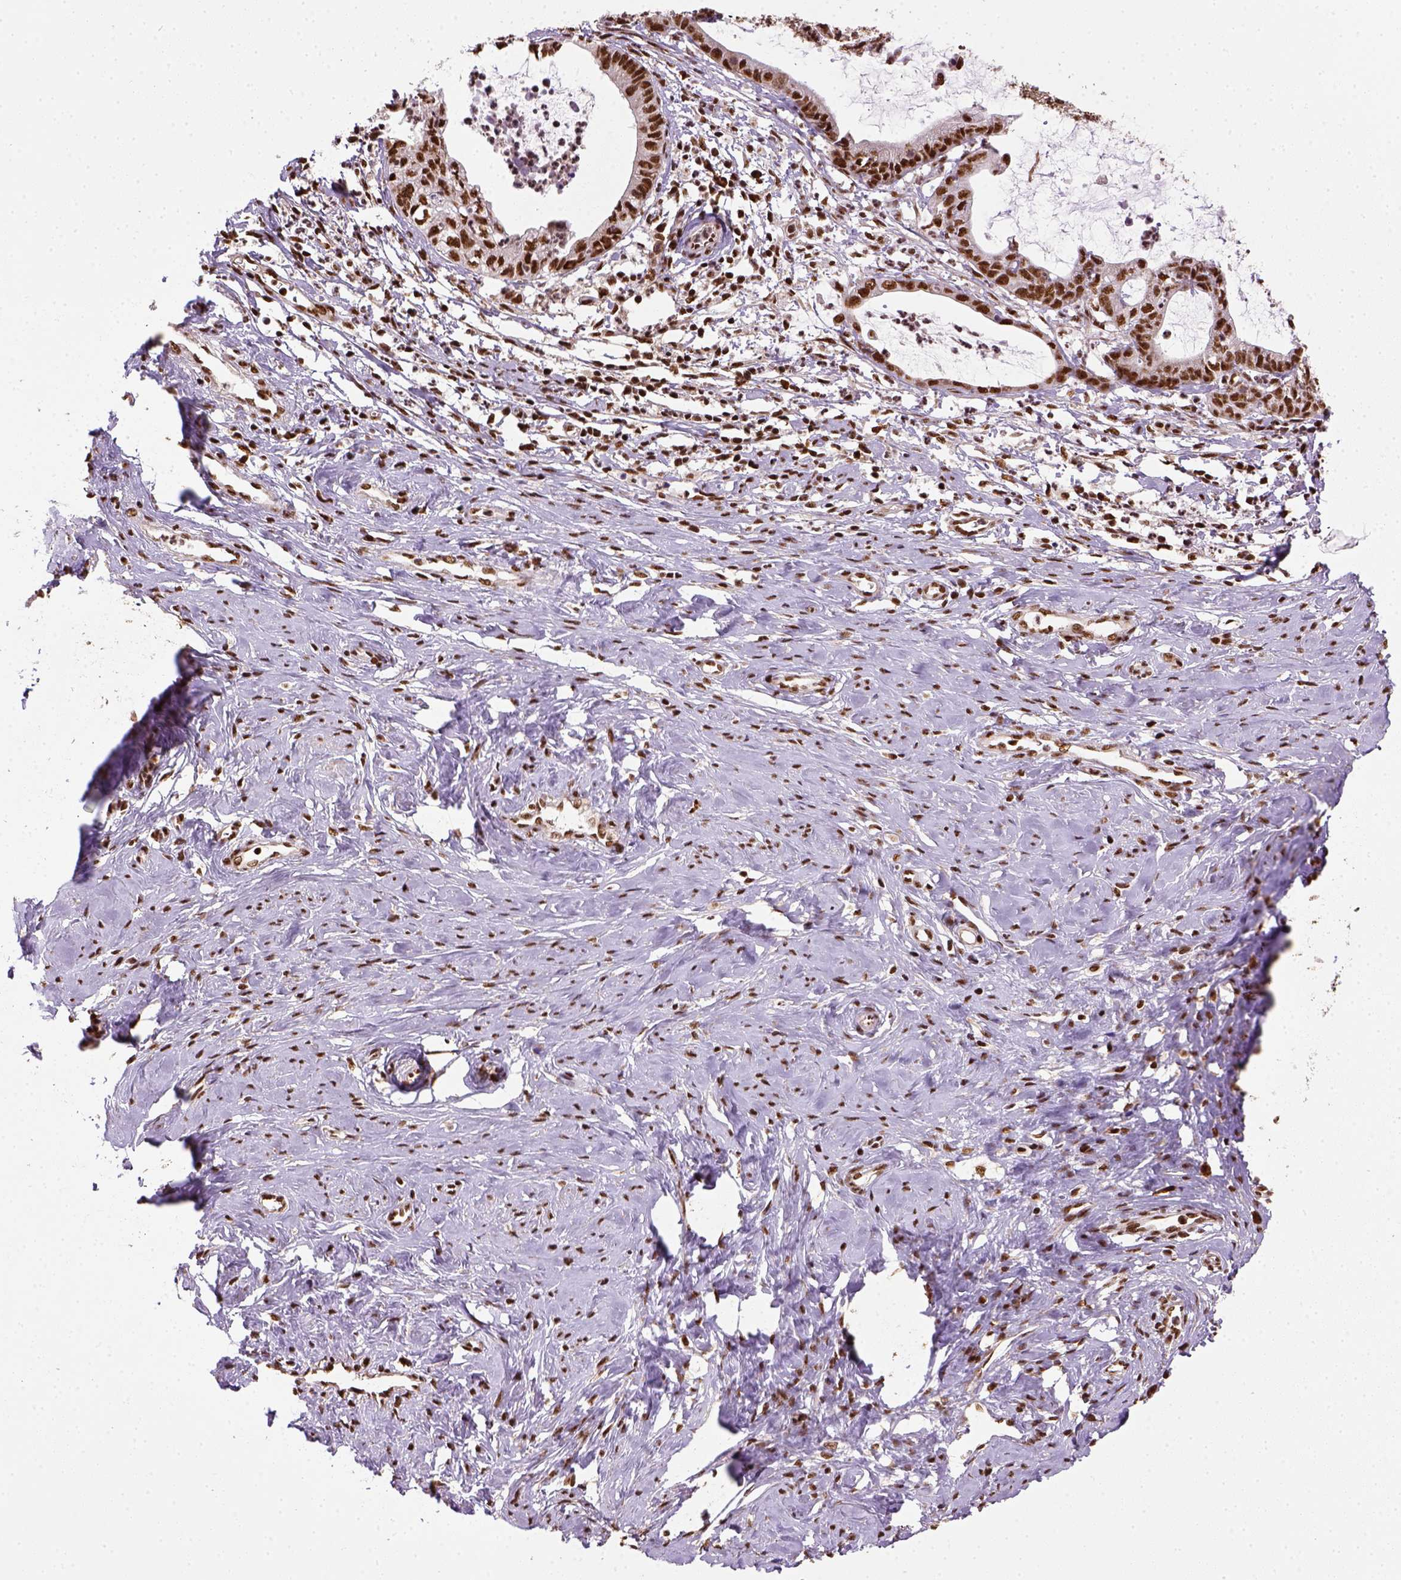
{"staining": {"intensity": "strong", "quantity": ">75%", "location": "nuclear"}, "tissue": "cervical cancer", "cell_type": "Tumor cells", "image_type": "cancer", "snomed": [{"axis": "morphology", "description": "Normal tissue, NOS"}, {"axis": "morphology", "description": "Adenocarcinoma, NOS"}, {"axis": "topography", "description": "Cervix"}], "caption": "High-magnification brightfield microscopy of cervical cancer (adenocarcinoma) stained with DAB (brown) and counterstained with hematoxylin (blue). tumor cells exhibit strong nuclear positivity is appreciated in approximately>75% of cells.", "gene": "CCAR1", "patient": {"sex": "female", "age": 38}}